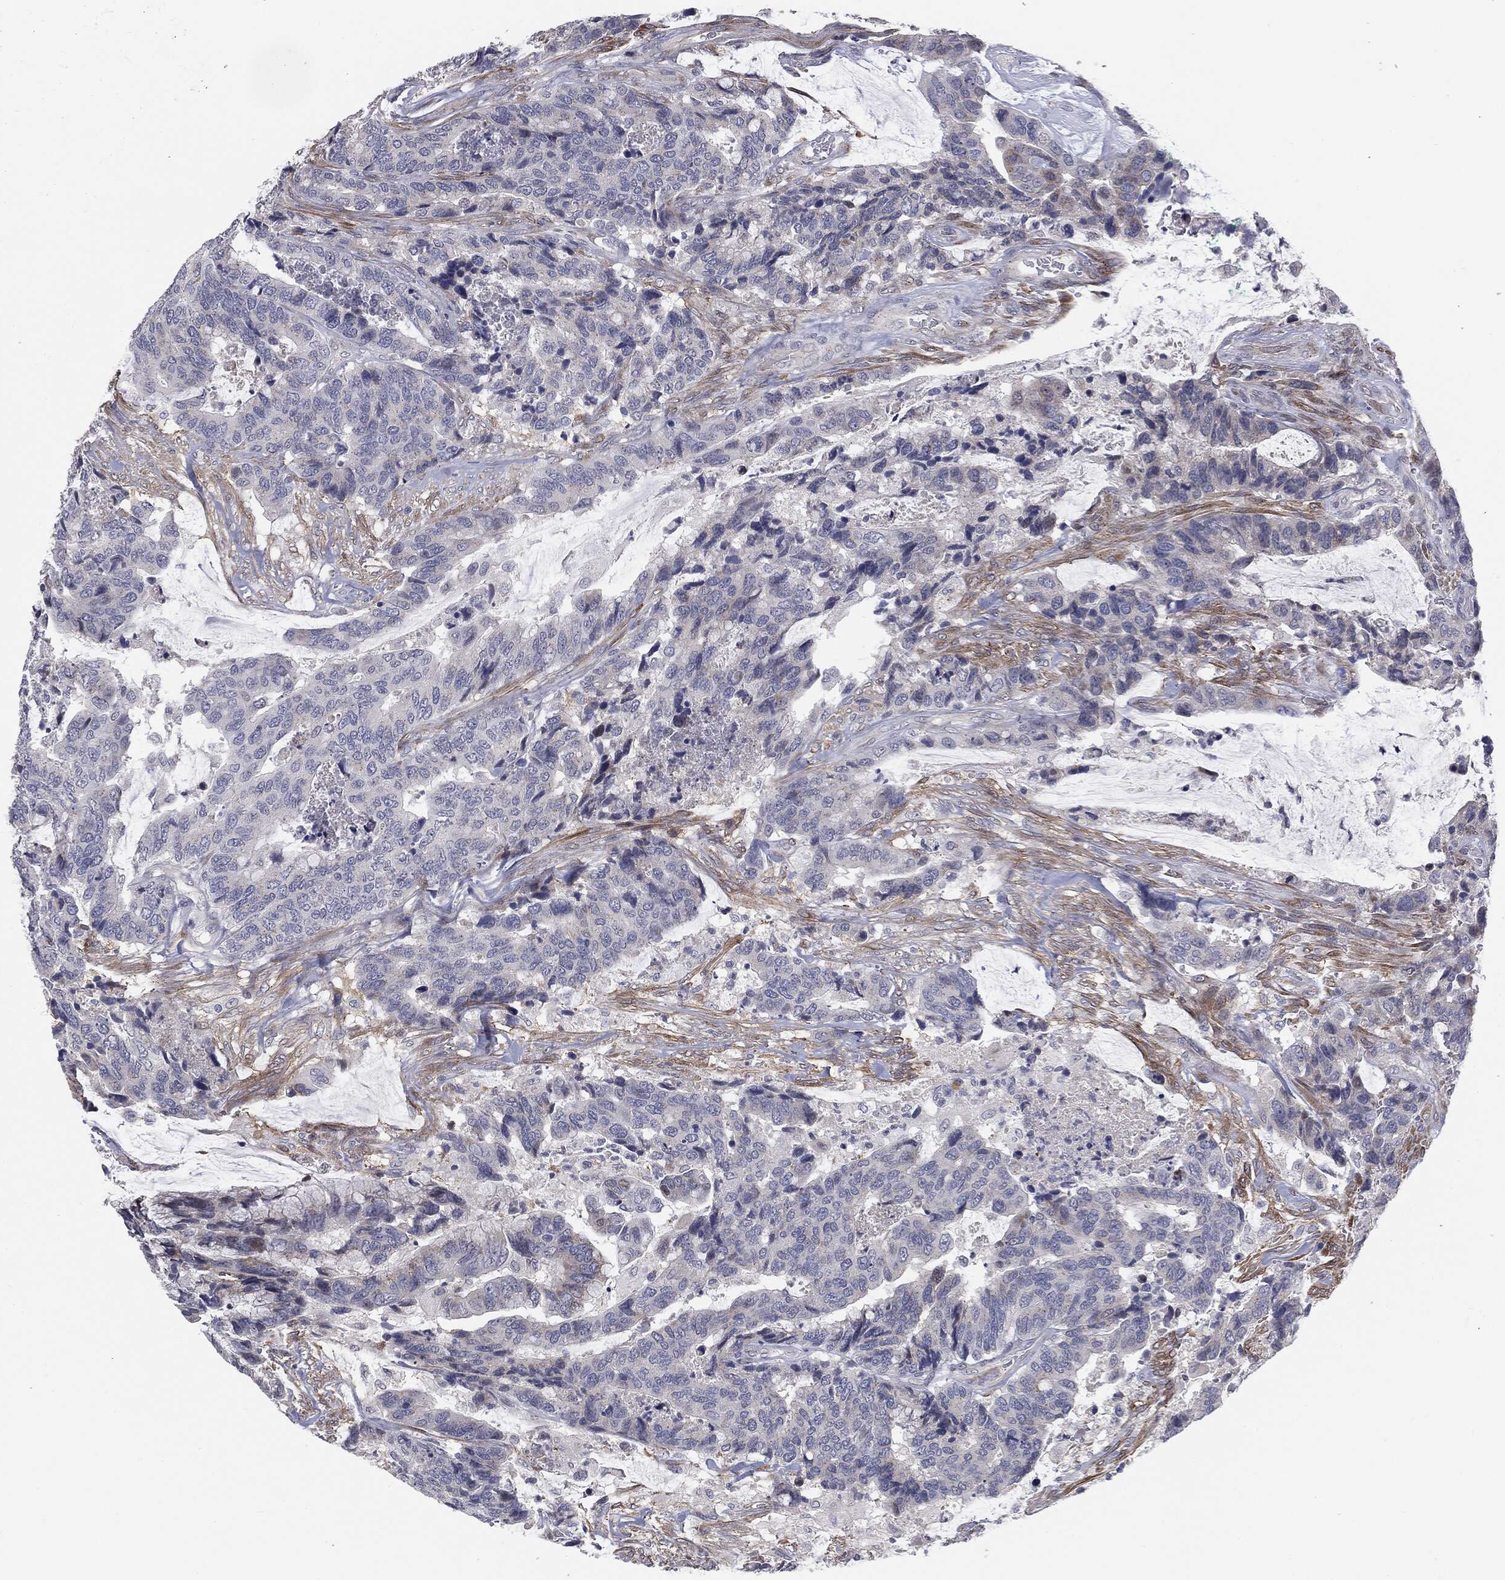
{"staining": {"intensity": "negative", "quantity": "none", "location": "none"}, "tissue": "colorectal cancer", "cell_type": "Tumor cells", "image_type": "cancer", "snomed": [{"axis": "morphology", "description": "Adenocarcinoma, NOS"}, {"axis": "topography", "description": "Rectum"}], "caption": "A photomicrograph of human colorectal adenocarcinoma is negative for staining in tumor cells.", "gene": "KRT5", "patient": {"sex": "female", "age": 59}}